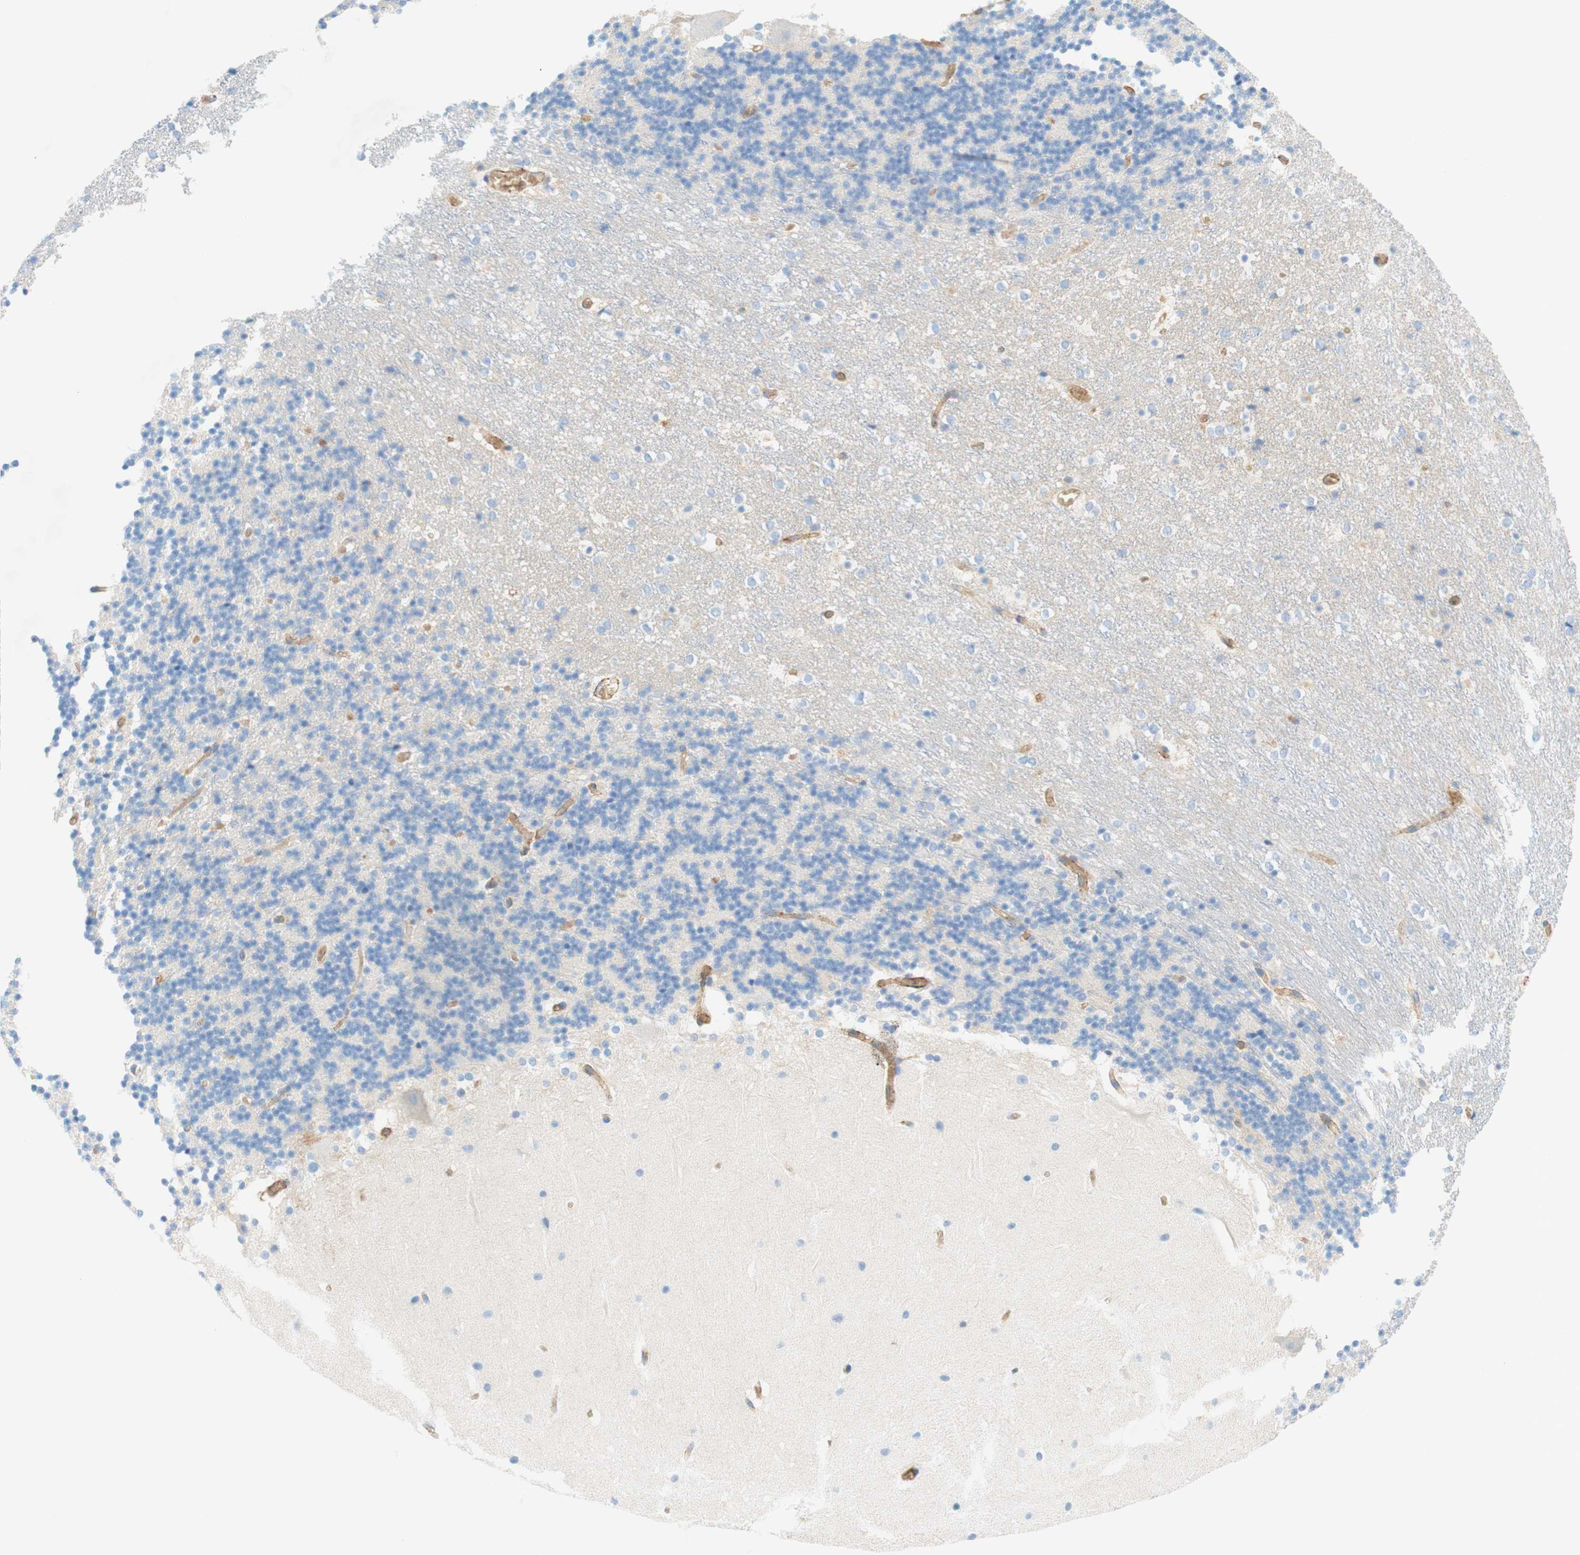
{"staining": {"intensity": "negative", "quantity": "none", "location": "none"}, "tissue": "cerebellum", "cell_type": "Cells in granular layer", "image_type": "normal", "snomed": [{"axis": "morphology", "description": "Normal tissue, NOS"}, {"axis": "topography", "description": "Cerebellum"}], "caption": "Immunohistochemistry of unremarkable cerebellum exhibits no expression in cells in granular layer.", "gene": "STOM", "patient": {"sex": "female", "age": 19}}